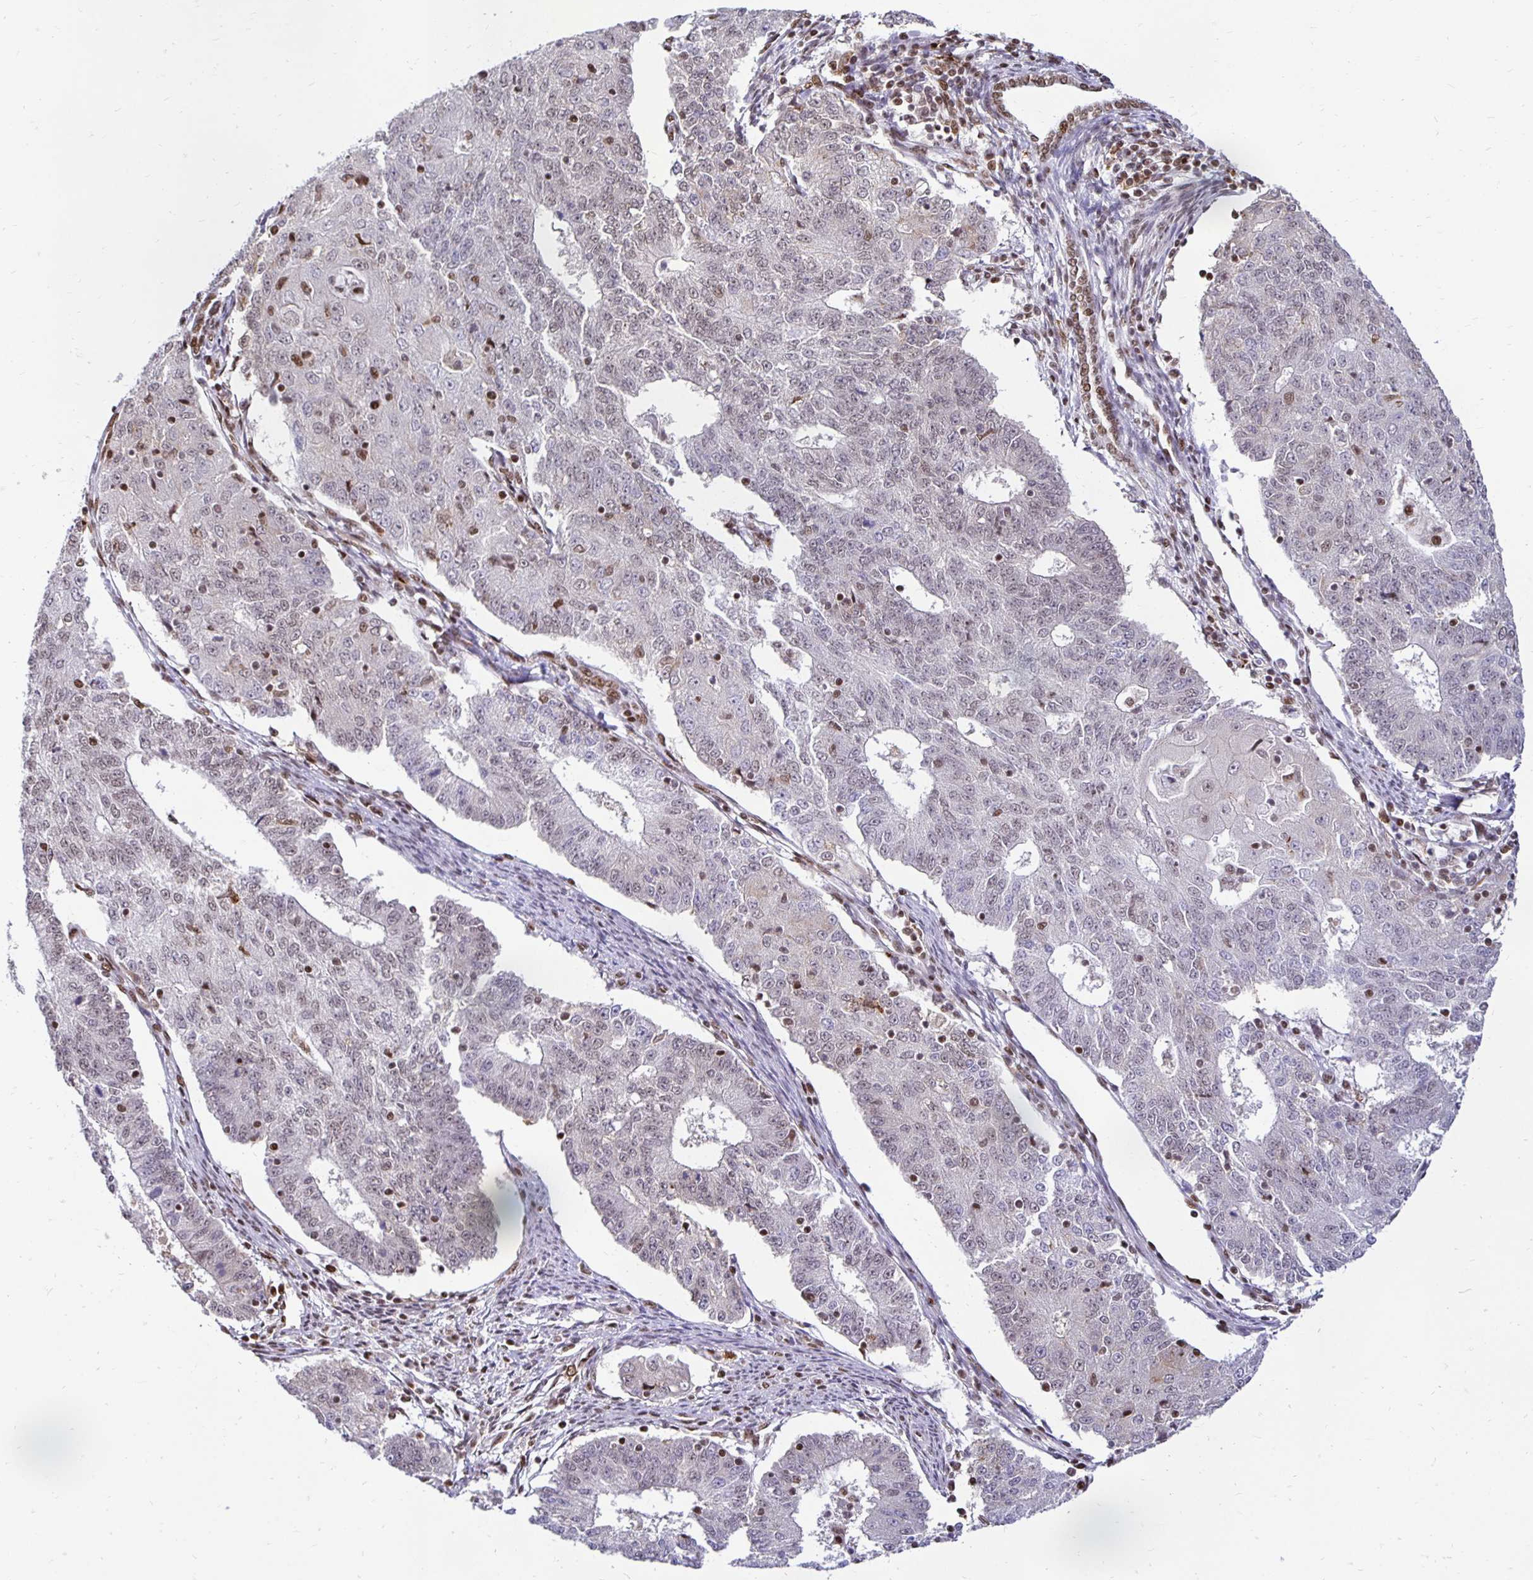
{"staining": {"intensity": "moderate", "quantity": "<25%", "location": "nuclear"}, "tissue": "endometrial cancer", "cell_type": "Tumor cells", "image_type": "cancer", "snomed": [{"axis": "morphology", "description": "Adenocarcinoma, NOS"}, {"axis": "topography", "description": "Endometrium"}], "caption": "IHC histopathology image of neoplastic tissue: endometrial adenocarcinoma stained using IHC exhibits low levels of moderate protein expression localized specifically in the nuclear of tumor cells, appearing as a nuclear brown color.", "gene": "ZNF579", "patient": {"sex": "female", "age": 56}}